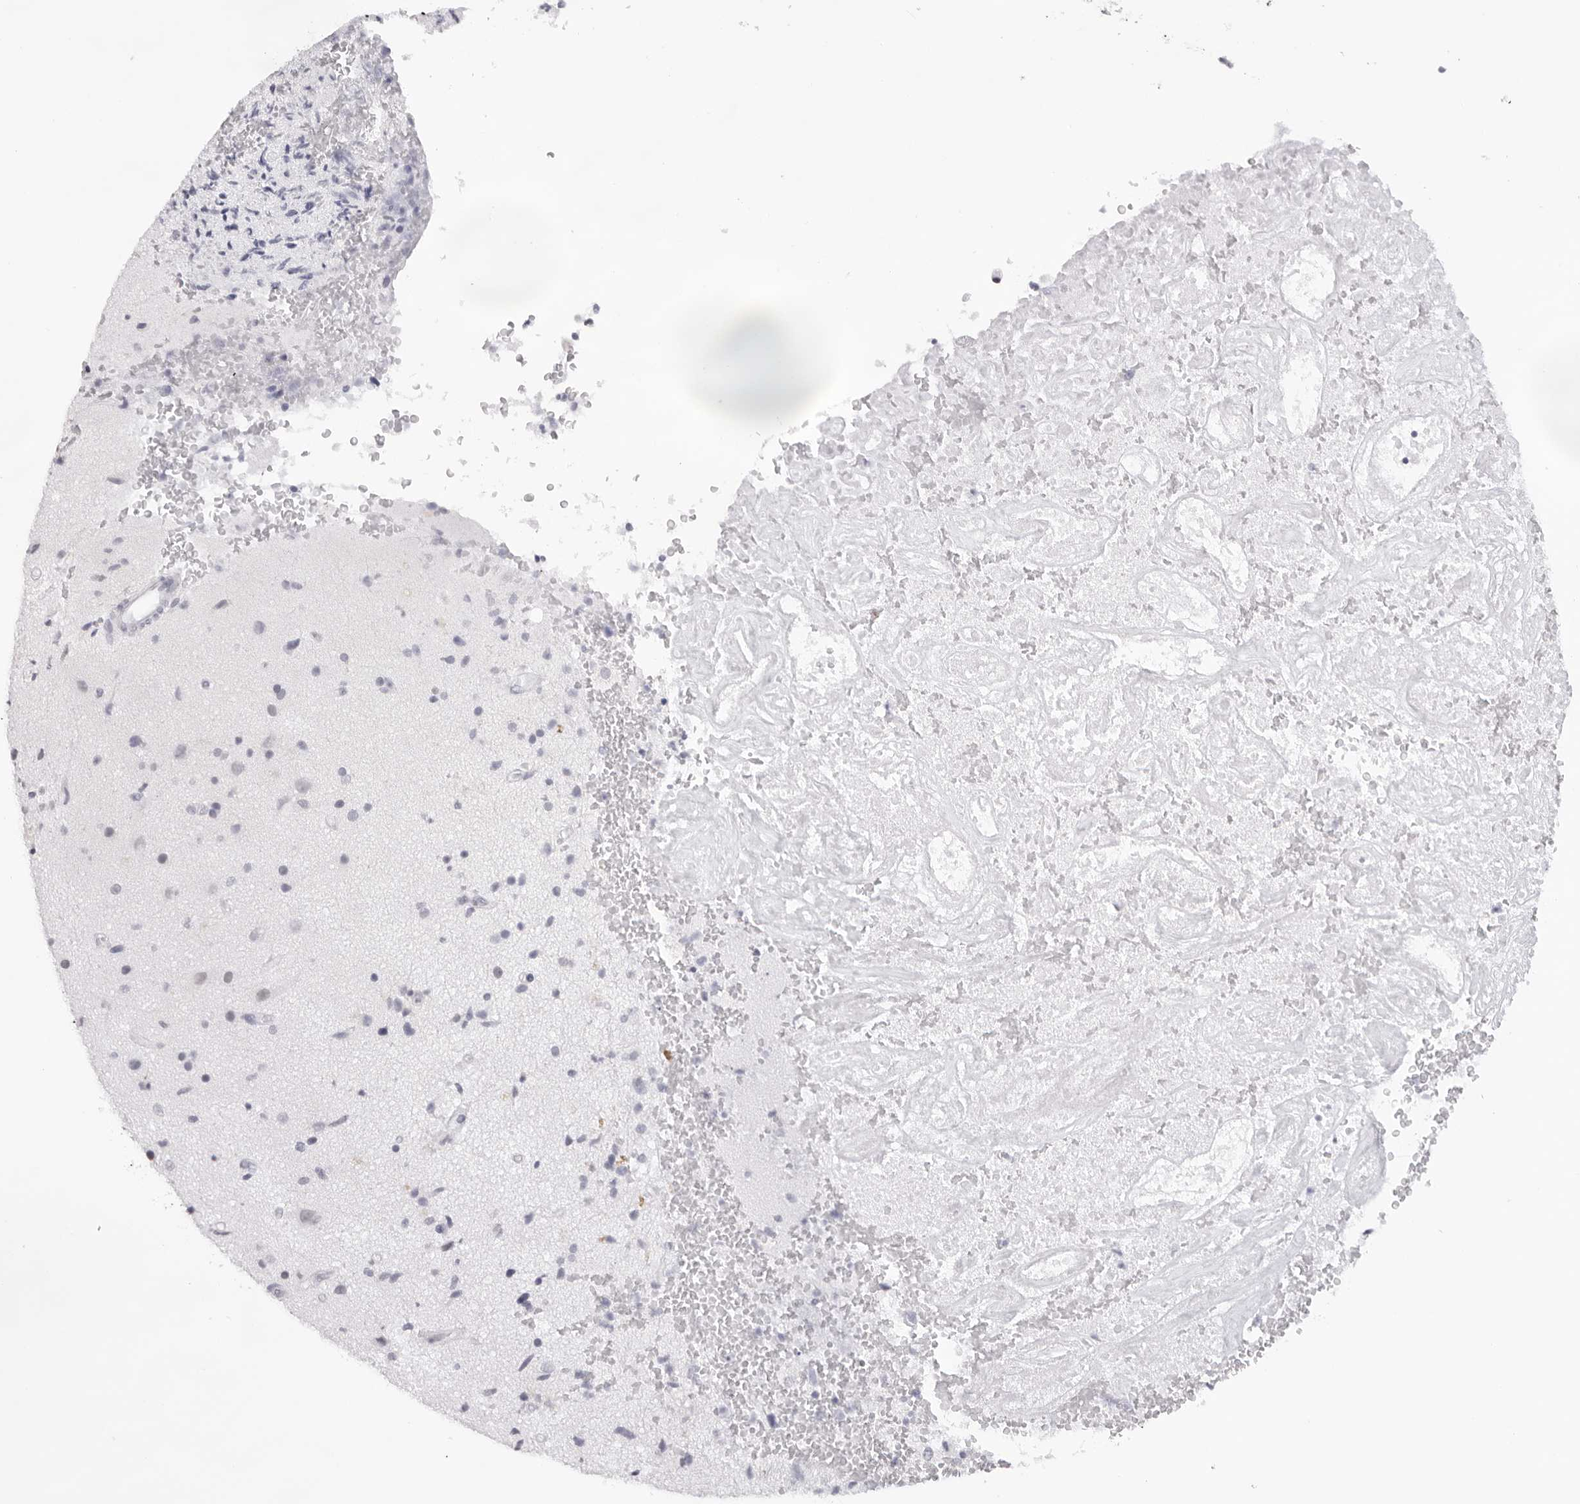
{"staining": {"intensity": "negative", "quantity": "none", "location": "none"}, "tissue": "glioma", "cell_type": "Tumor cells", "image_type": "cancer", "snomed": [{"axis": "morphology", "description": "Glioma, malignant, High grade"}, {"axis": "topography", "description": "Brain"}], "caption": "High power microscopy image of an immunohistochemistry histopathology image of malignant high-grade glioma, revealing no significant positivity in tumor cells. Nuclei are stained in blue.", "gene": "KLK12", "patient": {"sex": "male", "age": 72}}